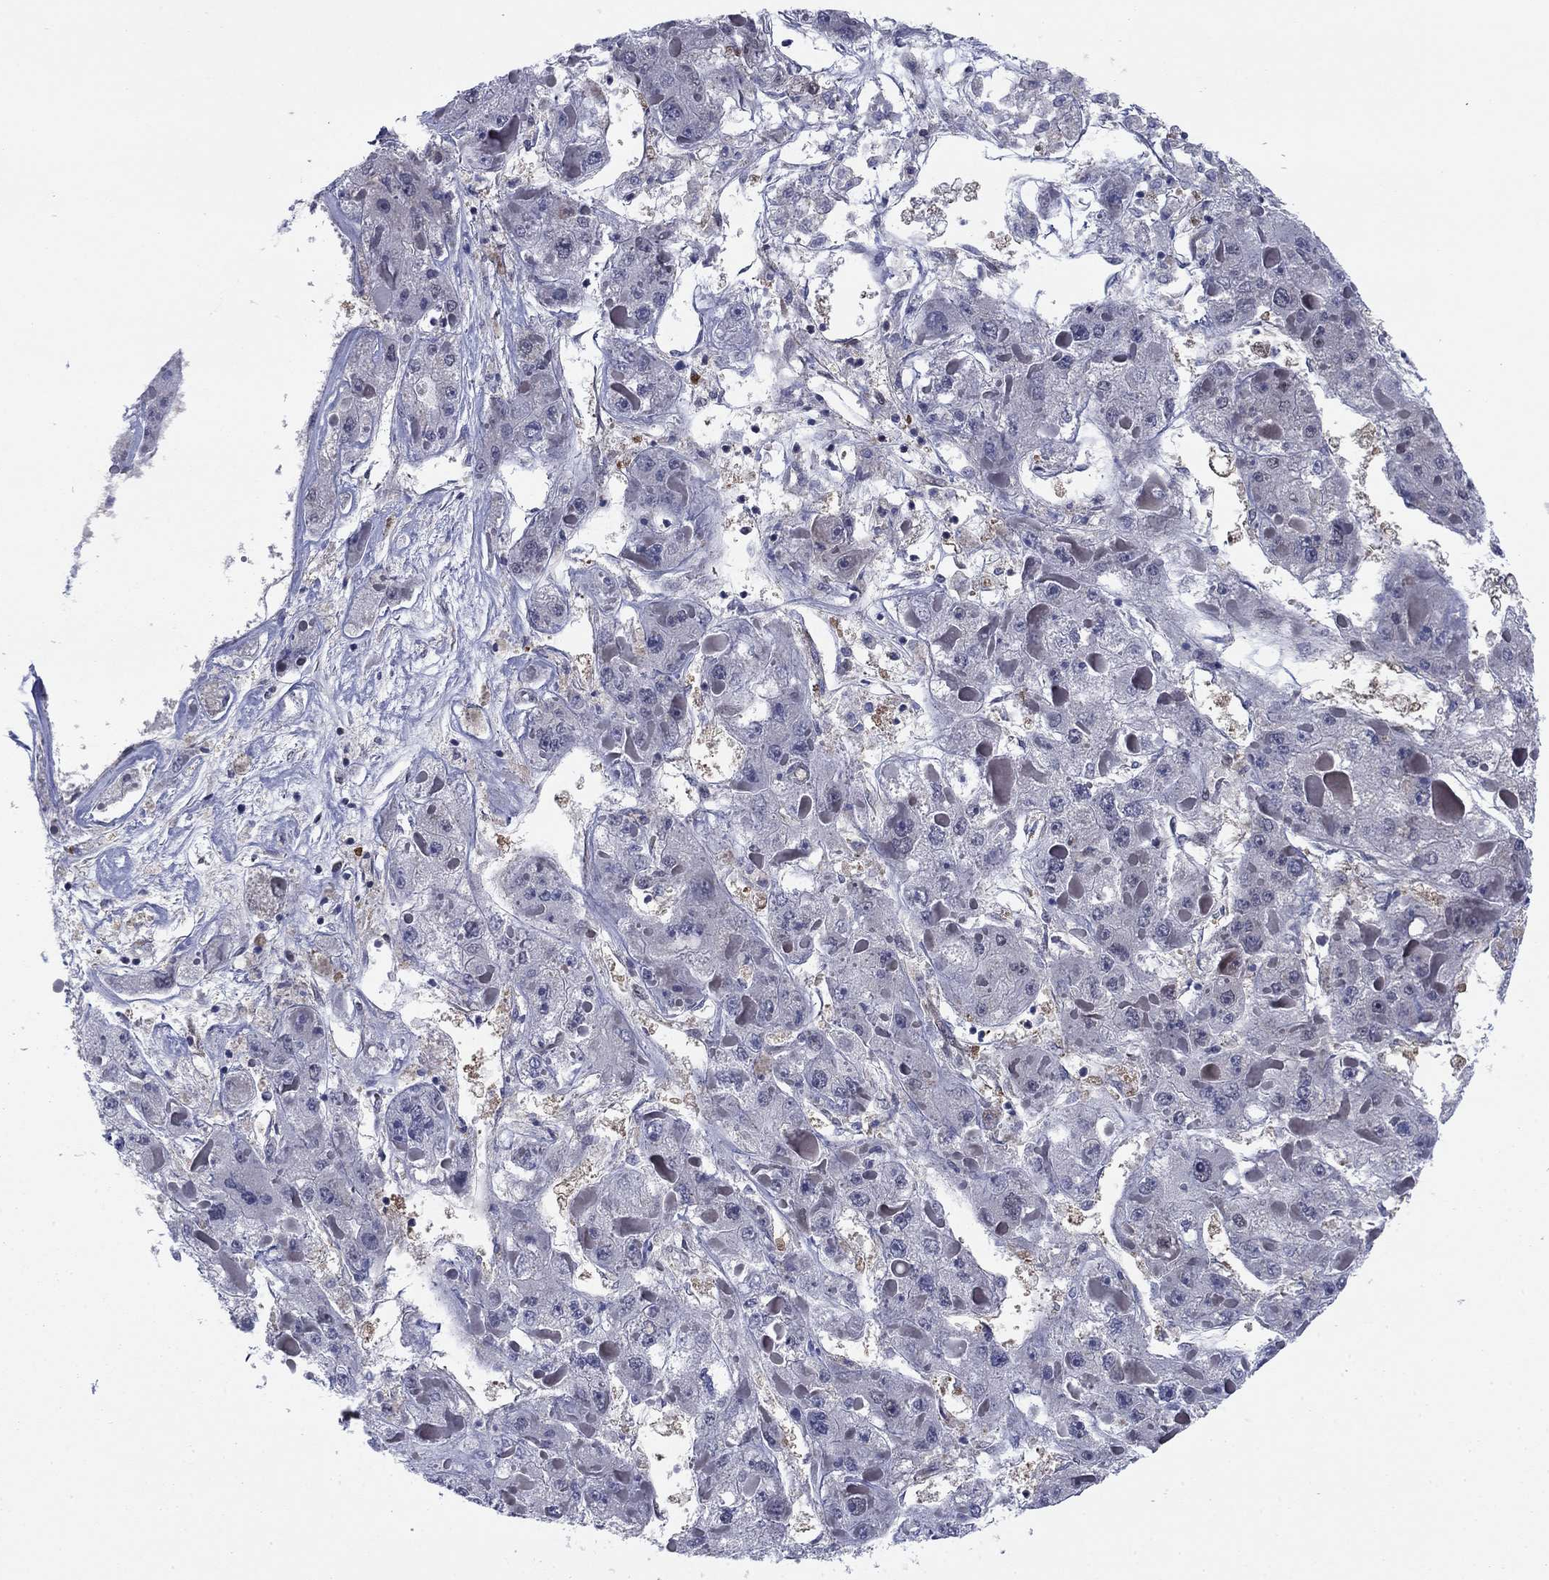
{"staining": {"intensity": "negative", "quantity": "none", "location": "none"}, "tissue": "liver cancer", "cell_type": "Tumor cells", "image_type": "cancer", "snomed": [{"axis": "morphology", "description": "Carcinoma, Hepatocellular, NOS"}, {"axis": "topography", "description": "Liver"}], "caption": "Immunohistochemistry histopathology image of human liver hepatocellular carcinoma stained for a protein (brown), which displays no positivity in tumor cells.", "gene": "FKBP4", "patient": {"sex": "female", "age": 73}}